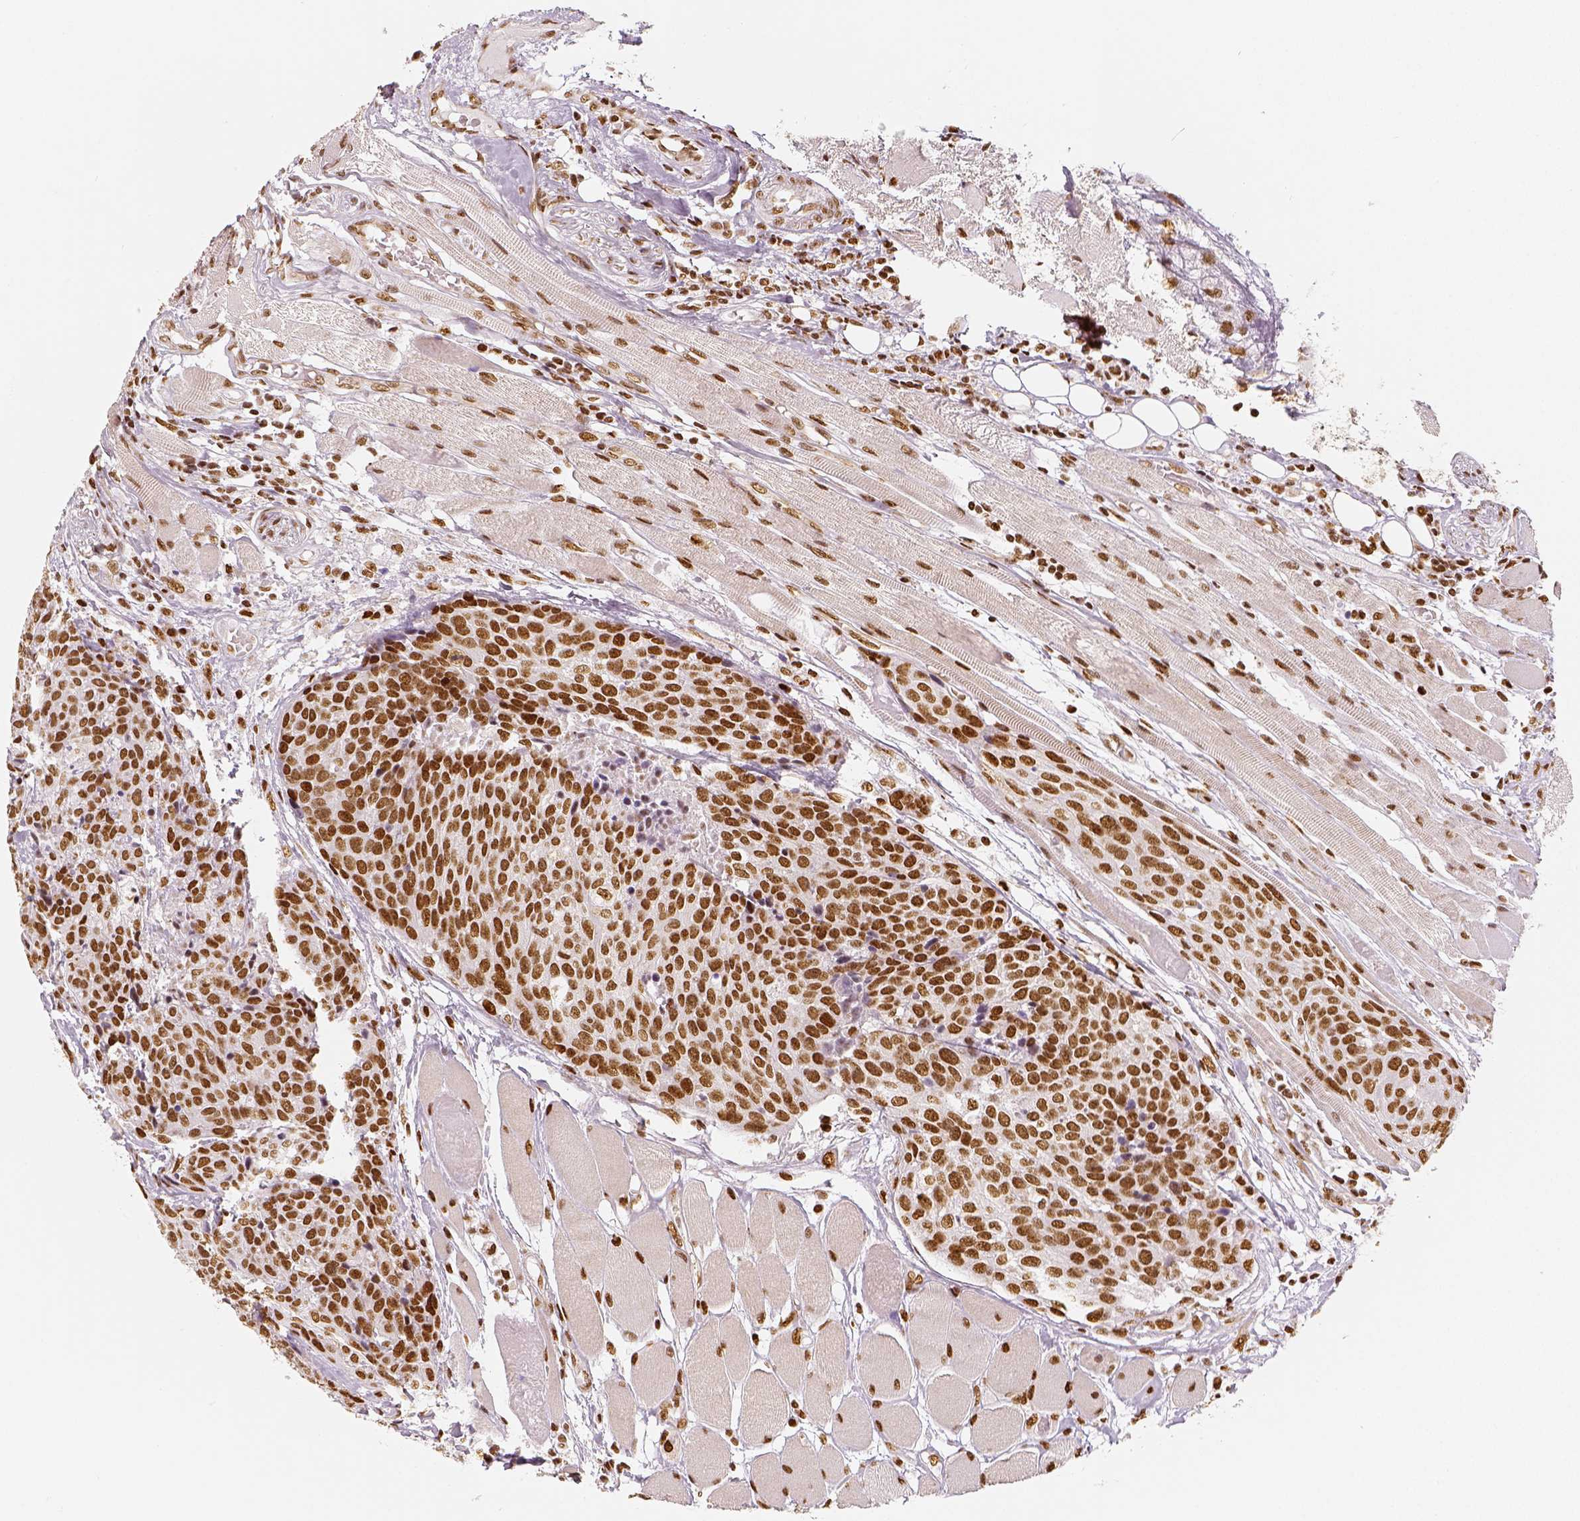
{"staining": {"intensity": "moderate", "quantity": ">75%", "location": "nuclear"}, "tissue": "head and neck cancer", "cell_type": "Tumor cells", "image_type": "cancer", "snomed": [{"axis": "morphology", "description": "Squamous cell carcinoma, NOS"}, {"axis": "topography", "description": "Oral tissue"}, {"axis": "topography", "description": "Head-Neck"}], "caption": "Immunohistochemical staining of human squamous cell carcinoma (head and neck) exhibits medium levels of moderate nuclear protein staining in about >75% of tumor cells.", "gene": "KDM5B", "patient": {"sex": "male", "age": 64}}